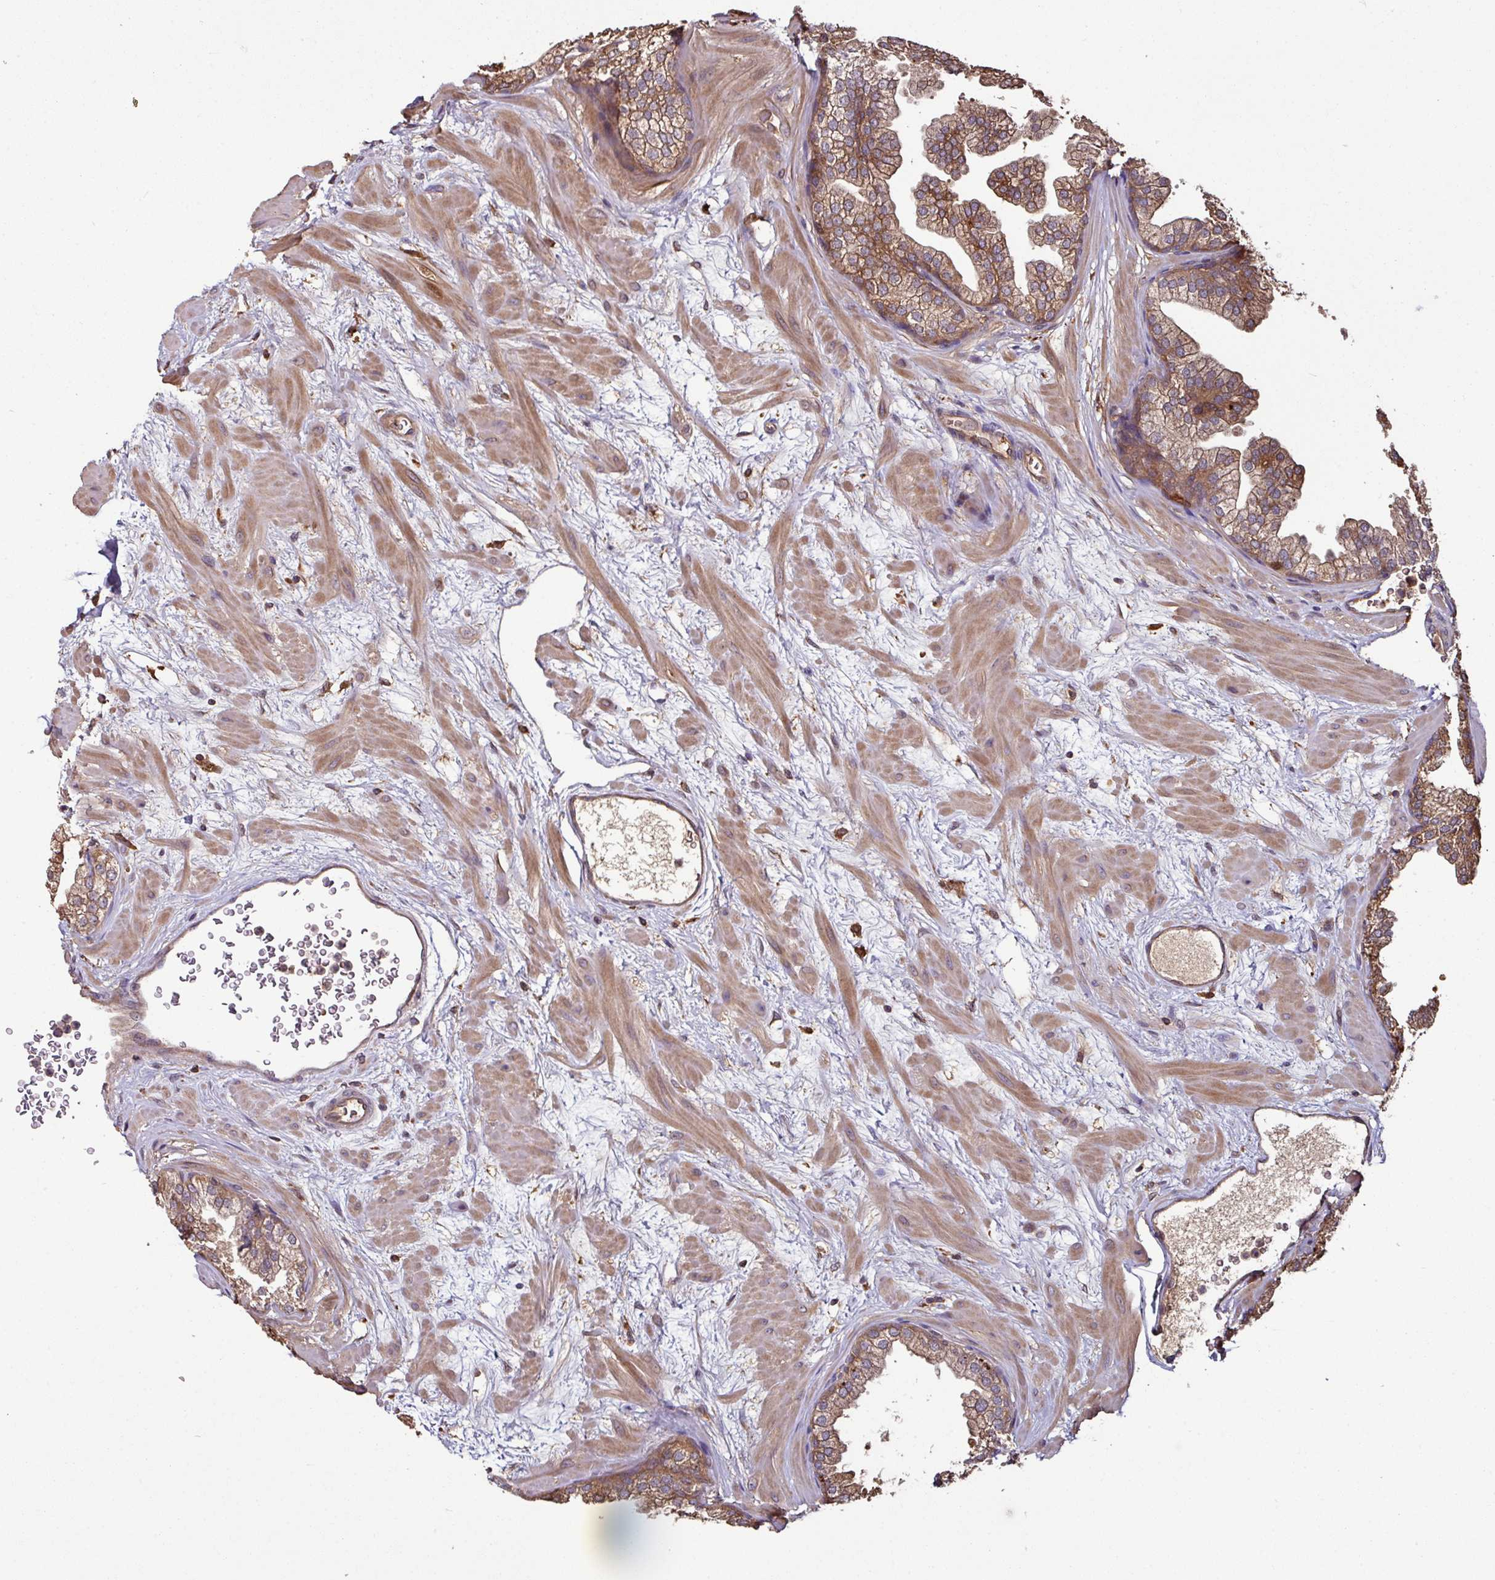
{"staining": {"intensity": "strong", "quantity": ">75%", "location": "cytoplasmic/membranous"}, "tissue": "prostate", "cell_type": "Glandular cells", "image_type": "normal", "snomed": [{"axis": "morphology", "description": "Normal tissue, NOS"}, {"axis": "topography", "description": "Prostate"}], "caption": "Immunohistochemical staining of unremarkable human prostate demonstrates high levels of strong cytoplasmic/membranous expression in about >75% of glandular cells. (Stains: DAB in brown, nuclei in blue, Microscopy: brightfield microscopy at high magnification).", "gene": "GNPDA1", "patient": {"sex": "male", "age": 37}}